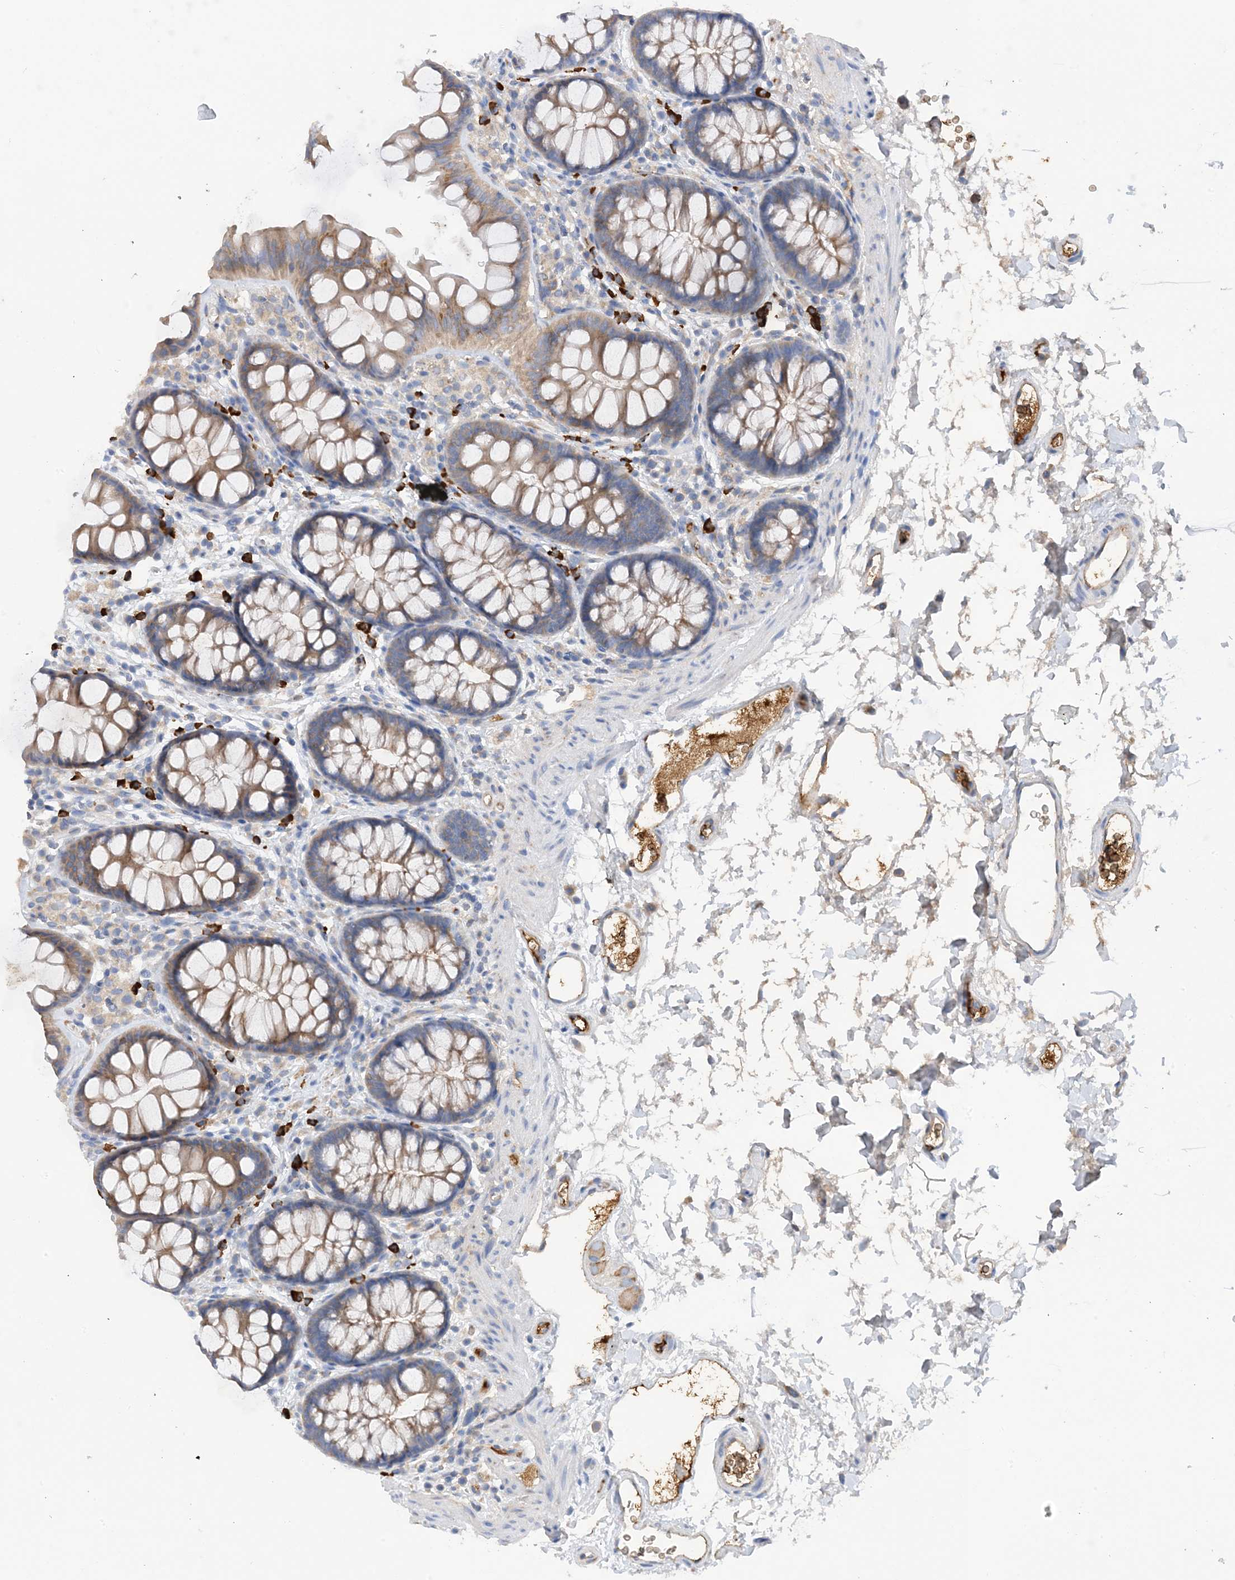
{"staining": {"intensity": "negative", "quantity": "none", "location": "none"}, "tissue": "colon", "cell_type": "Endothelial cells", "image_type": "normal", "snomed": [{"axis": "morphology", "description": "Normal tissue, NOS"}, {"axis": "topography", "description": "Colon"}], "caption": "Immunohistochemistry (IHC) of normal human colon displays no expression in endothelial cells.", "gene": "SLC5A11", "patient": {"sex": "female", "age": 62}}